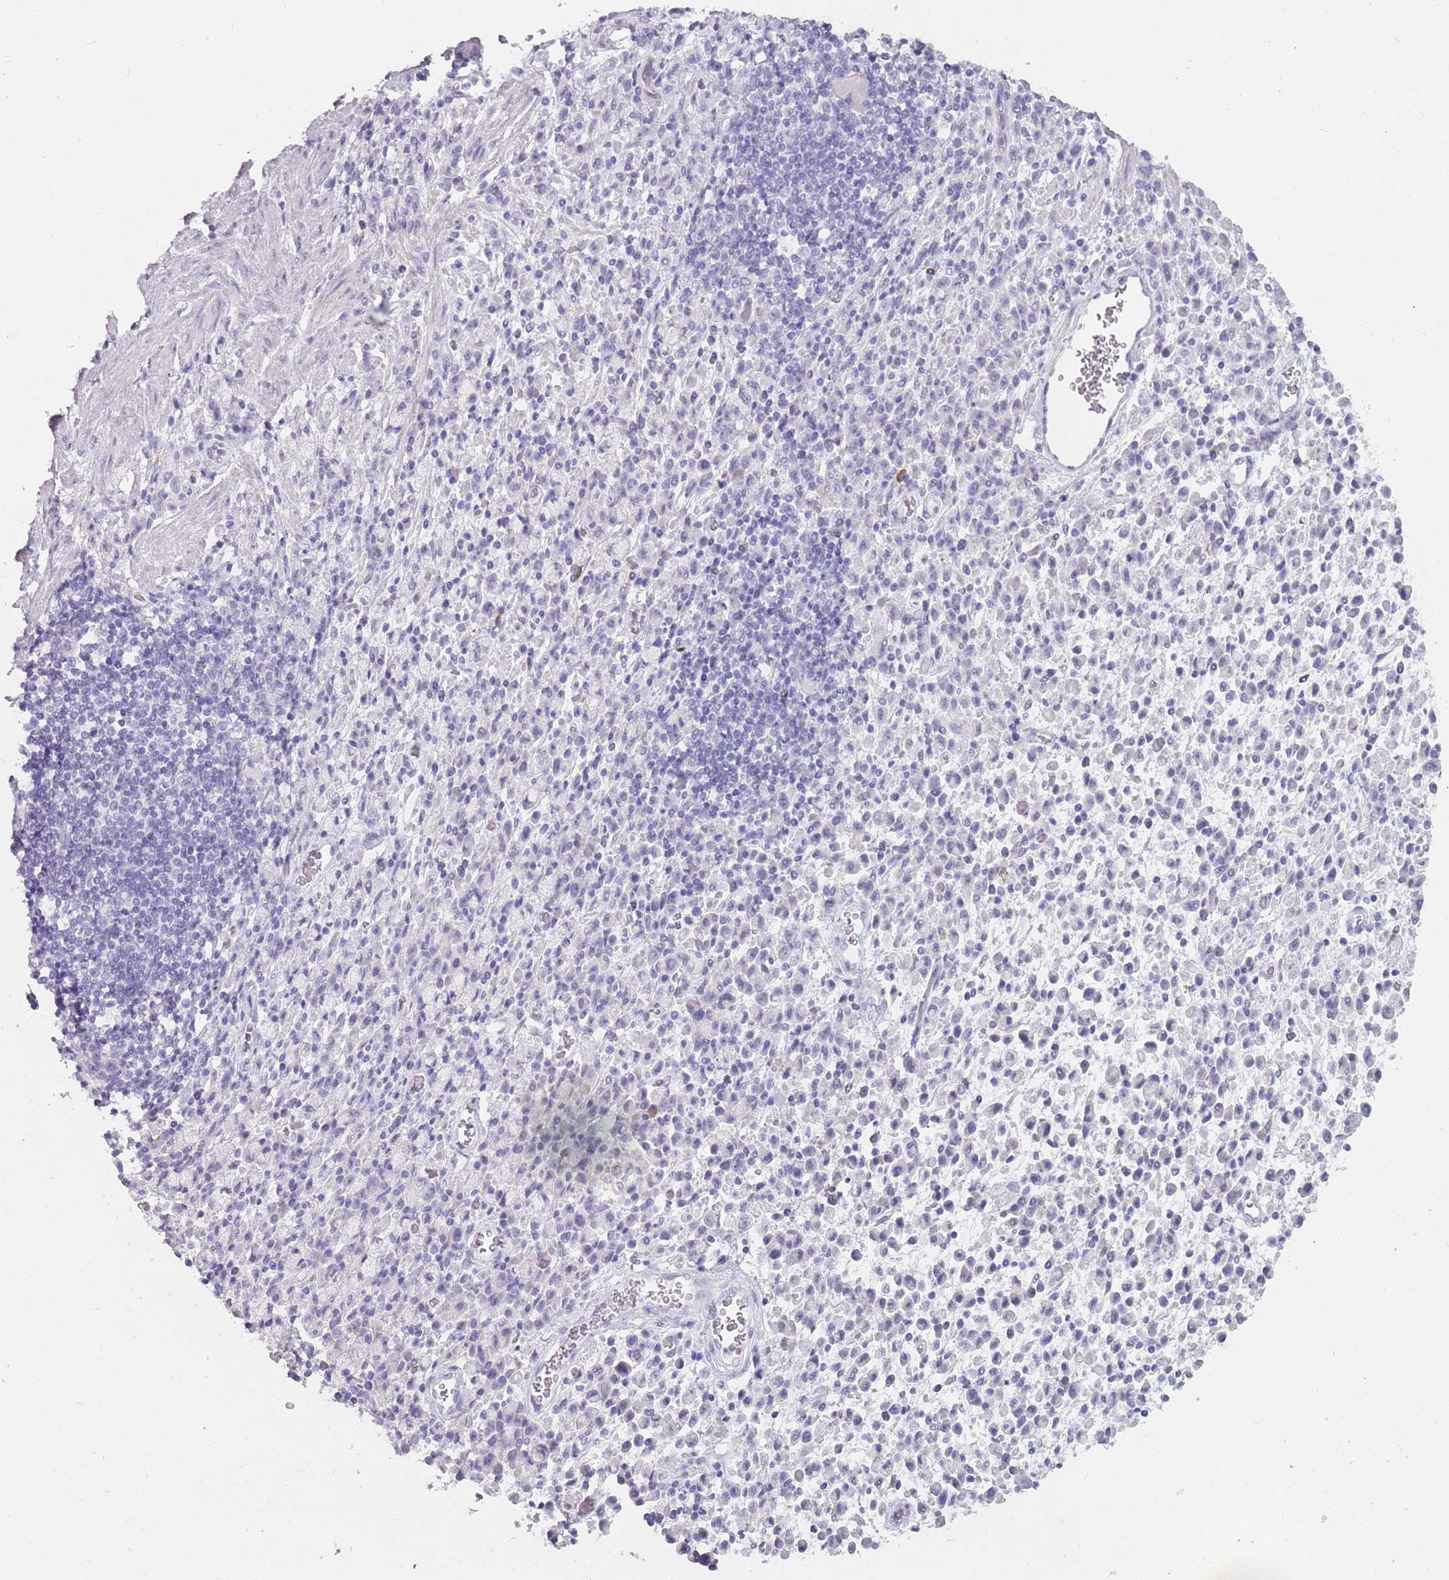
{"staining": {"intensity": "negative", "quantity": "none", "location": "none"}, "tissue": "stomach cancer", "cell_type": "Tumor cells", "image_type": "cancer", "snomed": [{"axis": "morphology", "description": "Adenocarcinoma, NOS"}, {"axis": "topography", "description": "Stomach"}], "caption": "Immunohistochemistry photomicrograph of human stomach cancer (adenocarcinoma) stained for a protein (brown), which displays no staining in tumor cells.", "gene": "DDX4", "patient": {"sex": "male", "age": 77}}